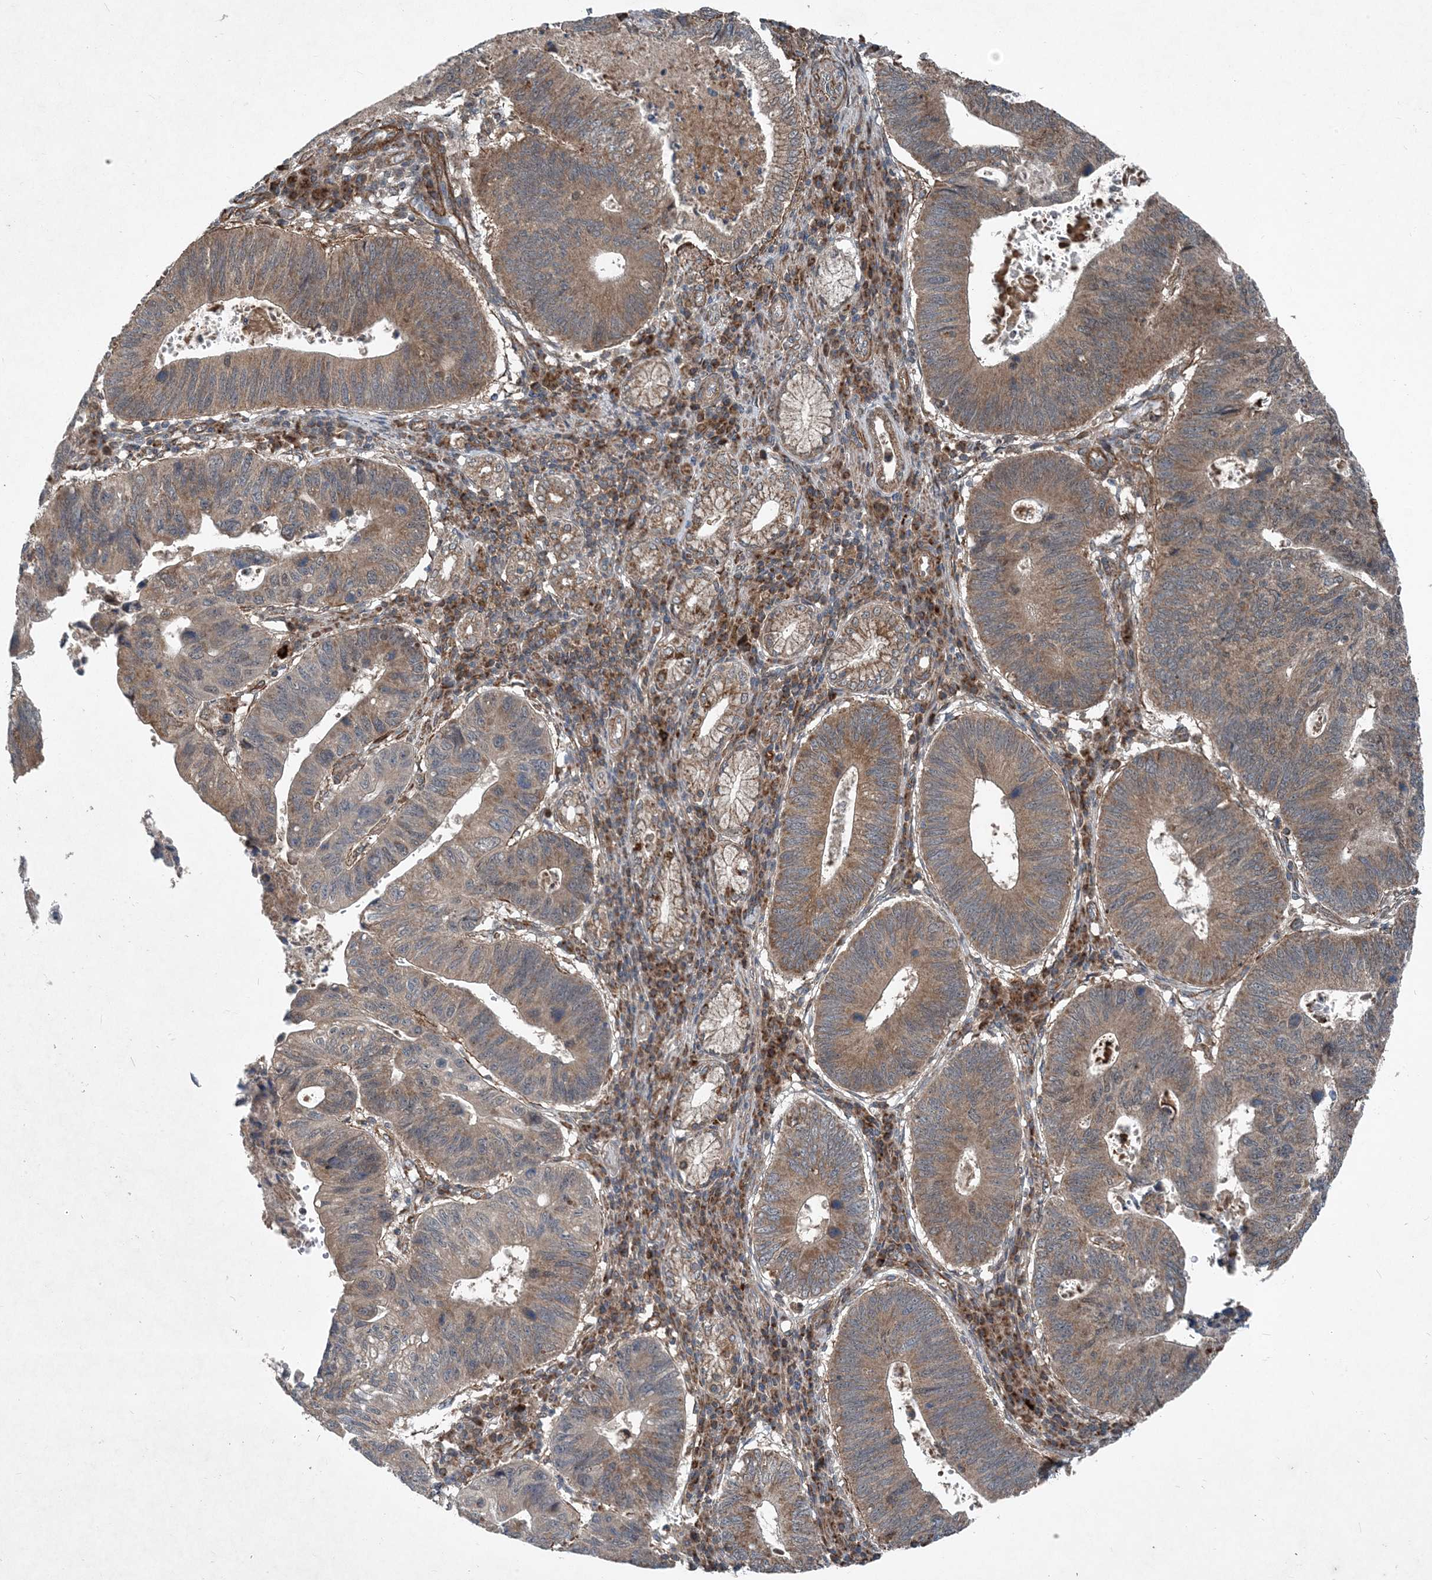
{"staining": {"intensity": "moderate", "quantity": ">75%", "location": "cytoplasmic/membranous"}, "tissue": "stomach cancer", "cell_type": "Tumor cells", "image_type": "cancer", "snomed": [{"axis": "morphology", "description": "Adenocarcinoma, NOS"}, {"axis": "topography", "description": "Stomach"}], "caption": "Immunohistochemical staining of human stomach adenocarcinoma displays medium levels of moderate cytoplasmic/membranous protein expression in approximately >75% of tumor cells. The staining was performed using DAB (3,3'-diaminobenzidine), with brown indicating positive protein expression. Nuclei are stained blue with hematoxylin.", "gene": "NDUFA2", "patient": {"sex": "male", "age": 59}}